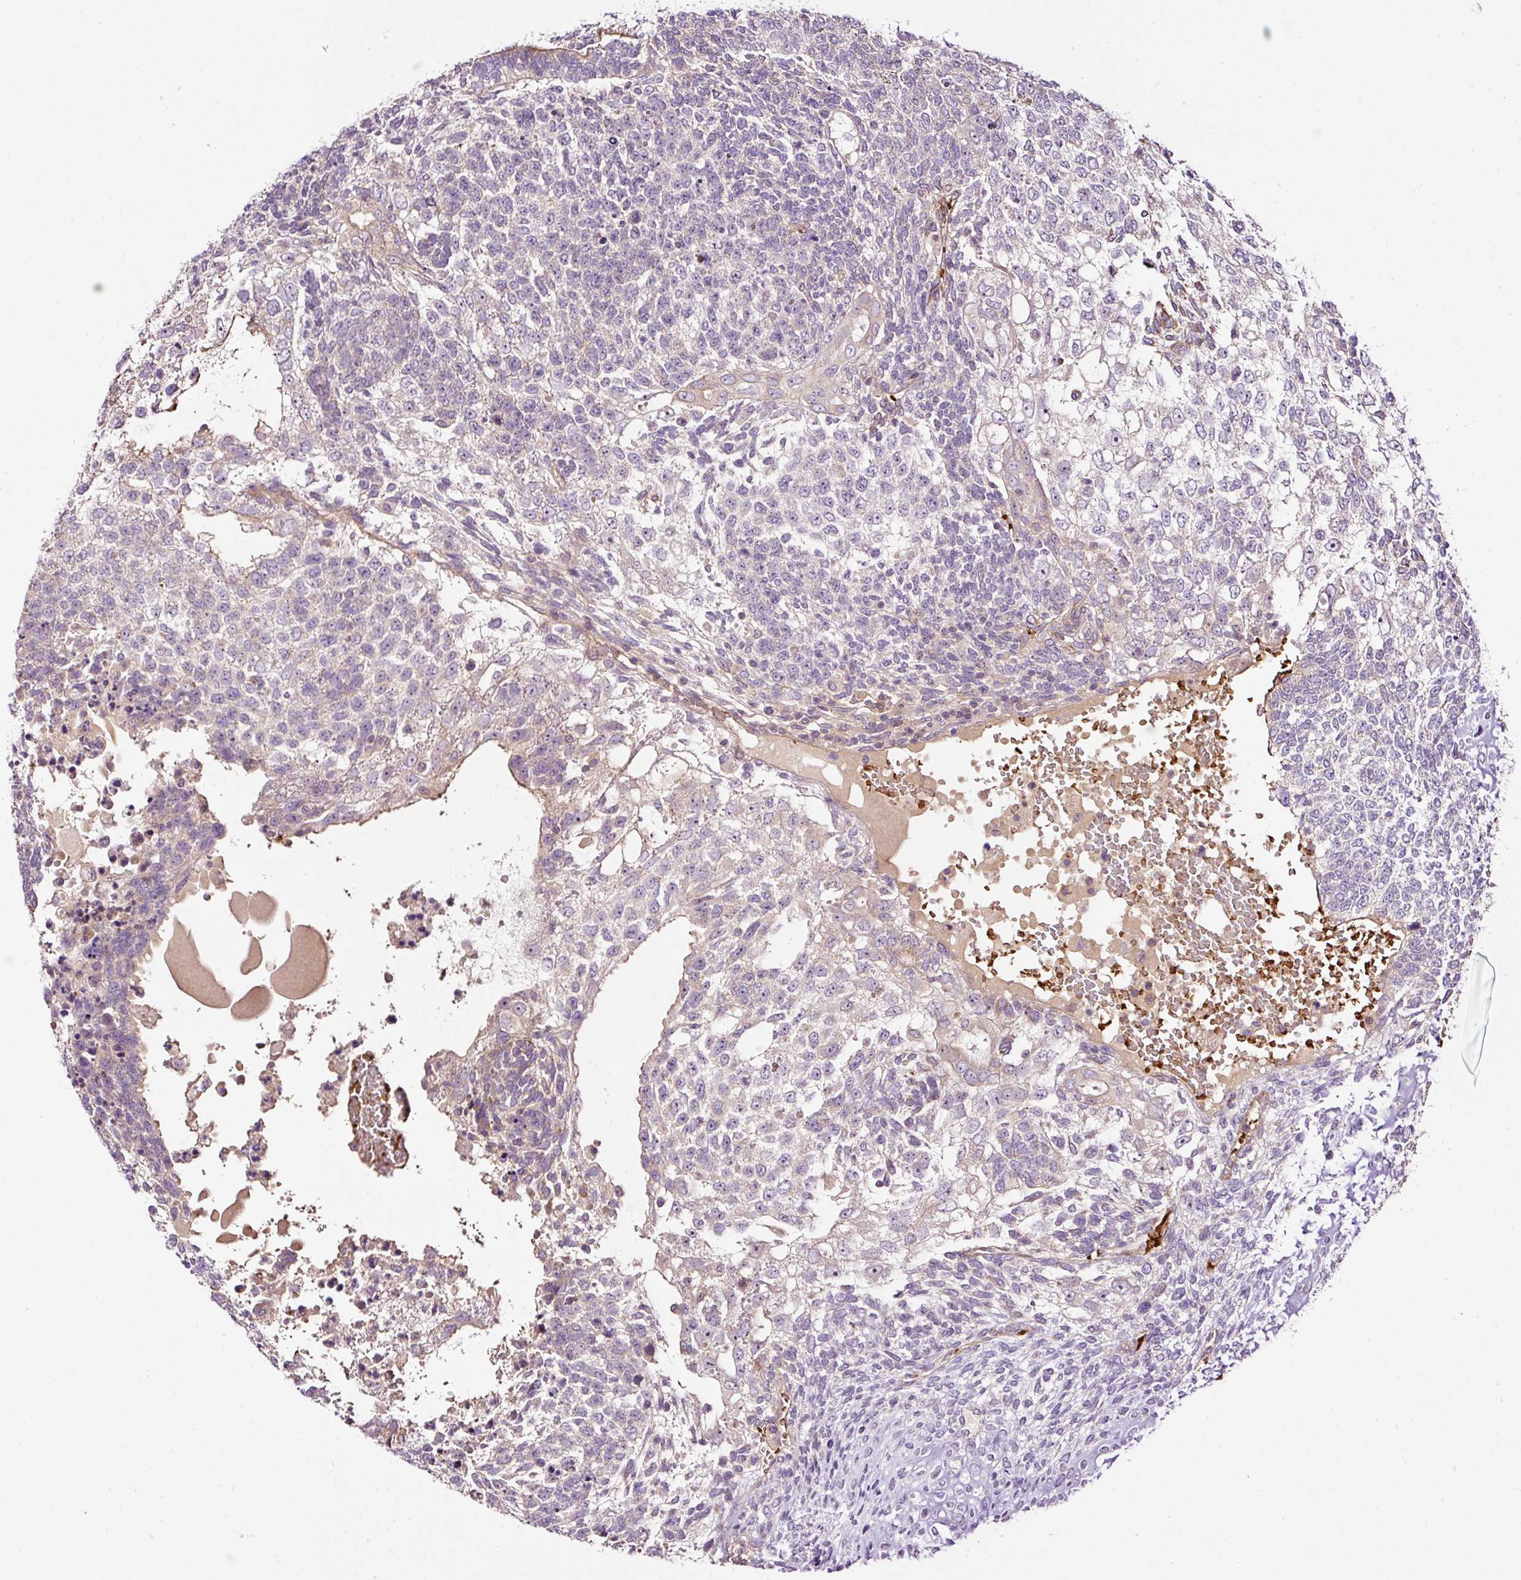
{"staining": {"intensity": "weak", "quantity": "<25%", "location": "cytoplasmic/membranous"}, "tissue": "testis cancer", "cell_type": "Tumor cells", "image_type": "cancer", "snomed": [{"axis": "morphology", "description": "Carcinoma, Embryonal, NOS"}, {"axis": "topography", "description": "Testis"}], "caption": "This is an immunohistochemistry image of testis cancer (embryonal carcinoma). There is no positivity in tumor cells.", "gene": "USHBP1", "patient": {"sex": "male", "age": 23}}